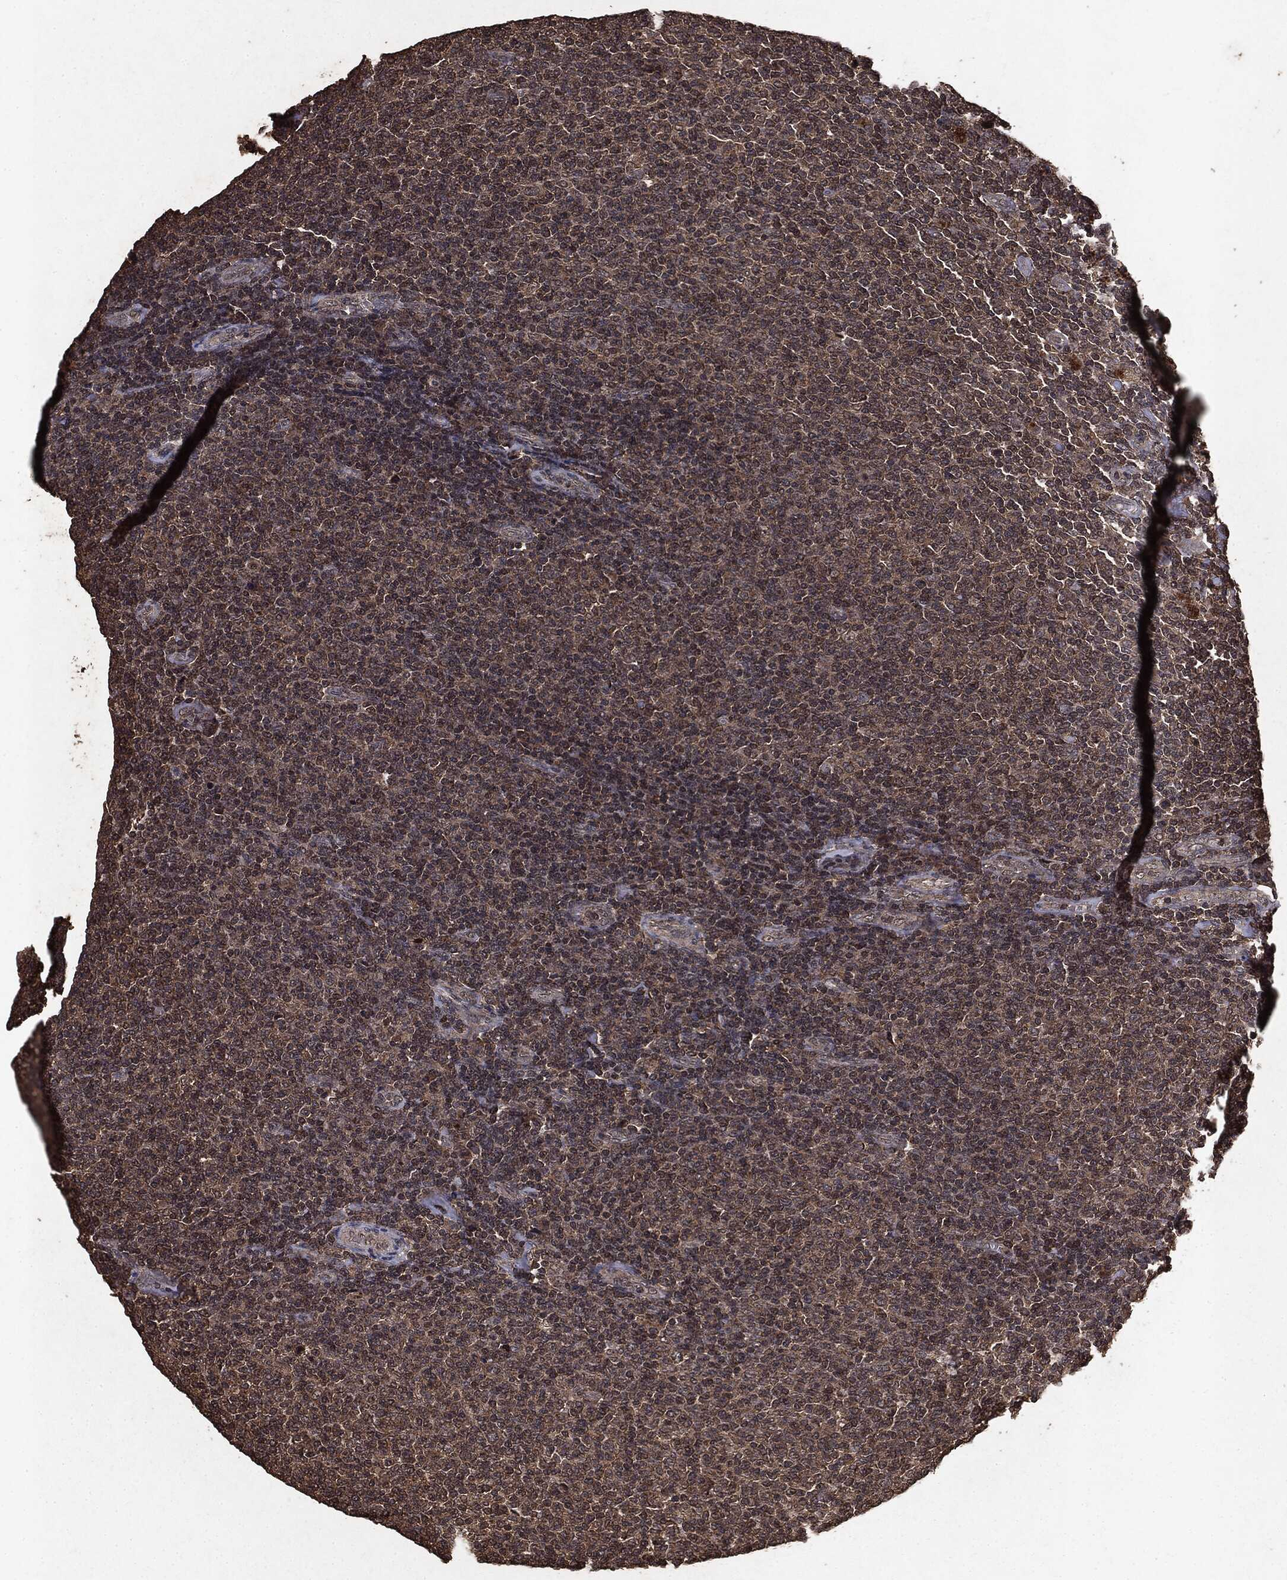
{"staining": {"intensity": "negative", "quantity": "none", "location": "none"}, "tissue": "lymphoma", "cell_type": "Tumor cells", "image_type": "cancer", "snomed": [{"axis": "morphology", "description": "Malignant lymphoma, non-Hodgkin's type, Low grade"}, {"axis": "topography", "description": "Lymph node"}], "caption": "Immunohistochemistry of malignant lymphoma, non-Hodgkin's type (low-grade) shows no positivity in tumor cells.", "gene": "NME1", "patient": {"sex": "male", "age": 52}}